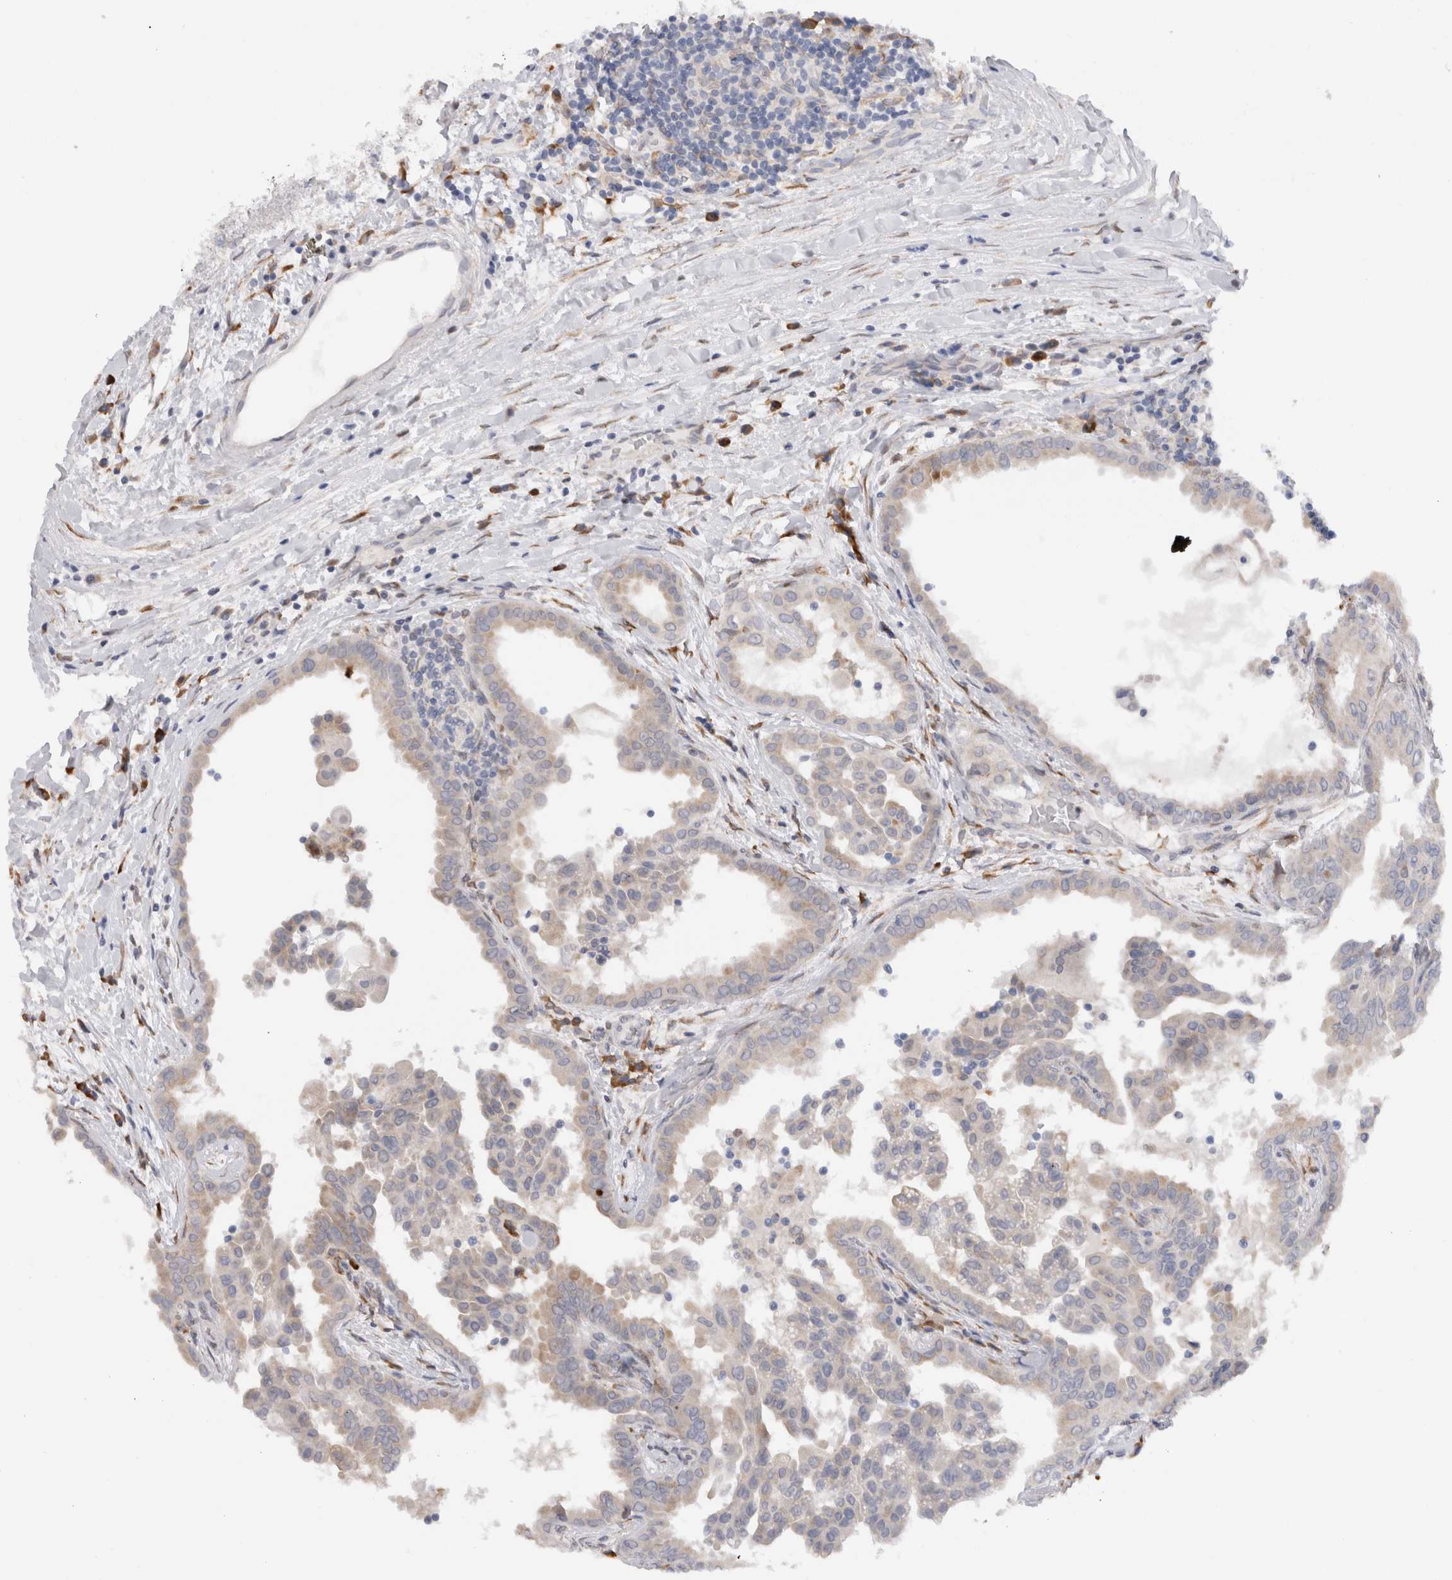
{"staining": {"intensity": "weak", "quantity": "<25%", "location": "cytoplasmic/membranous"}, "tissue": "thyroid cancer", "cell_type": "Tumor cells", "image_type": "cancer", "snomed": [{"axis": "morphology", "description": "Papillary adenocarcinoma, NOS"}, {"axis": "topography", "description": "Thyroid gland"}], "caption": "Immunohistochemistry (IHC) micrograph of neoplastic tissue: thyroid cancer stained with DAB (3,3'-diaminobenzidine) reveals no significant protein positivity in tumor cells.", "gene": "VCPIP1", "patient": {"sex": "male", "age": 33}}